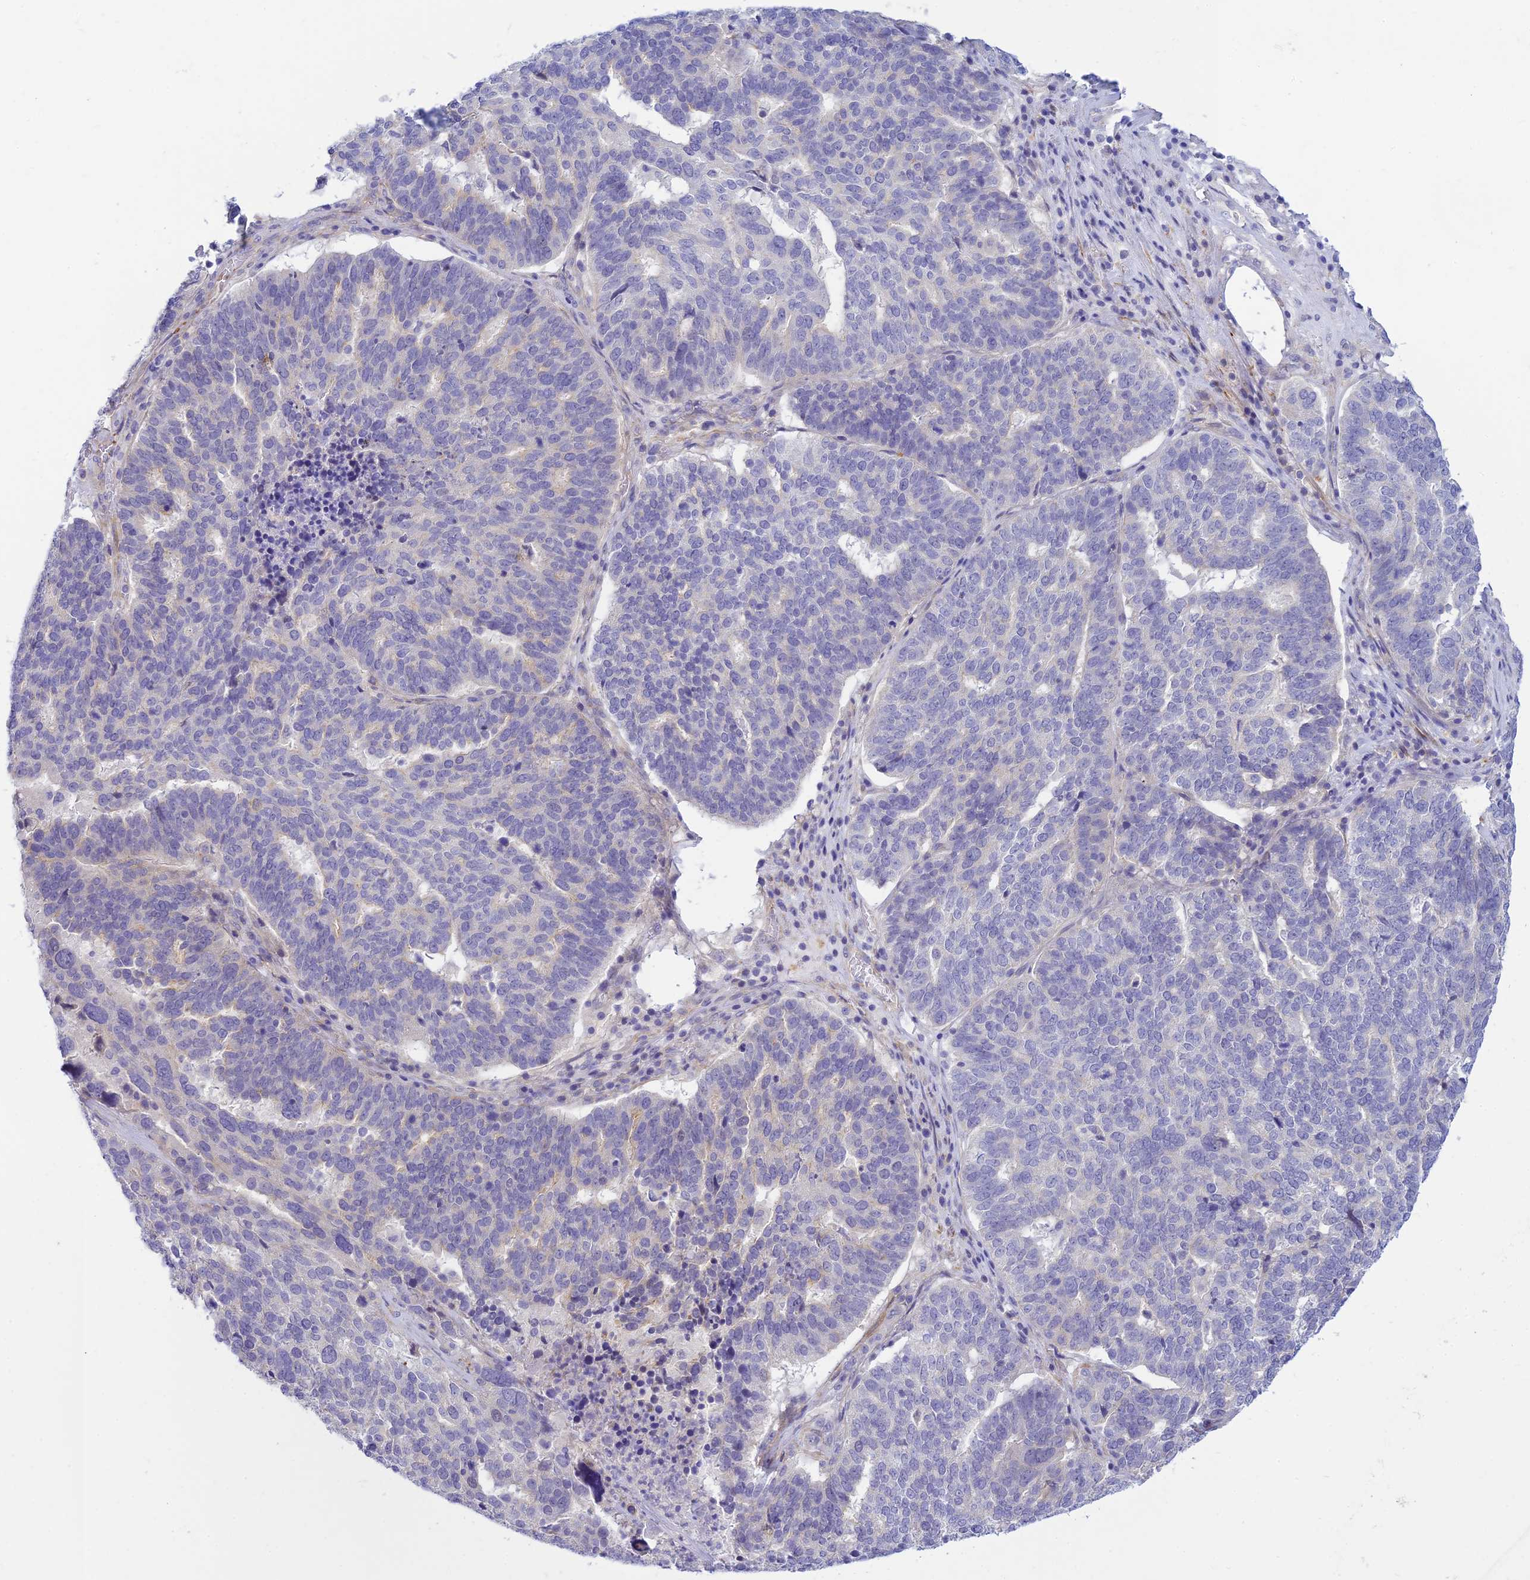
{"staining": {"intensity": "negative", "quantity": "none", "location": "none"}, "tissue": "ovarian cancer", "cell_type": "Tumor cells", "image_type": "cancer", "snomed": [{"axis": "morphology", "description": "Cystadenocarcinoma, serous, NOS"}, {"axis": "topography", "description": "Ovary"}], "caption": "This image is of ovarian cancer stained with immunohistochemistry (IHC) to label a protein in brown with the nuclei are counter-stained blue. There is no positivity in tumor cells. The staining is performed using DAB (3,3'-diaminobenzidine) brown chromogen with nuclei counter-stained in using hematoxylin.", "gene": "FBXW4", "patient": {"sex": "female", "age": 59}}